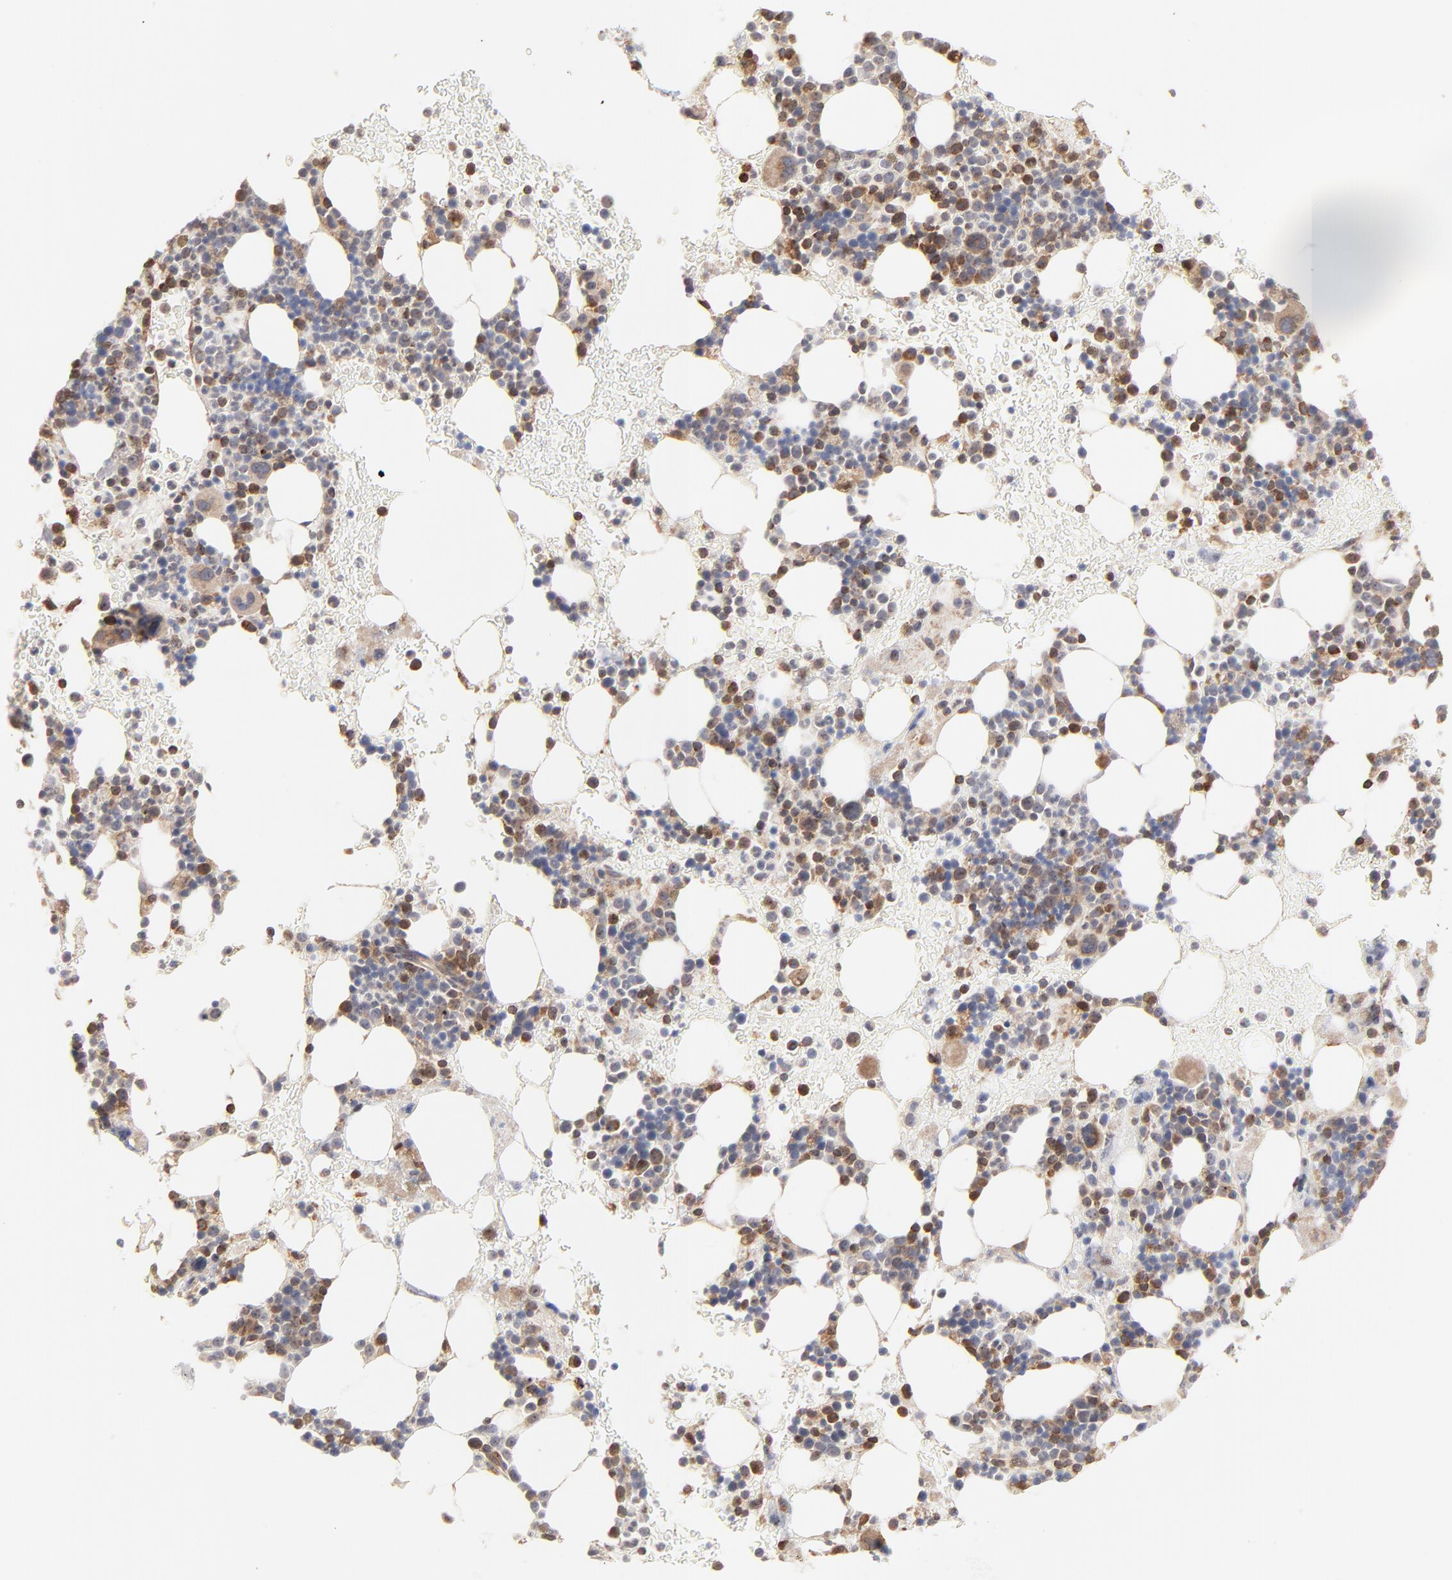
{"staining": {"intensity": "moderate", "quantity": "25%-75%", "location": "cytoplasmic/membranous"}, "tissue": "bone marrow", "cell_type": "Hematopoietic cells", "image_type": "normal", "snomed": [{"axis": "morphology", "description": "Normal tissue, NOS"}, {"axis": "topography", "description": "Bone marrow"}], "caption": "Hematopoietic cells show medium levels of moderate cytoplasmic/membranous positivity in about 25%-75% of cells in benign human bone marrow. The staining was performed using DAB (3,3'-diaminobenzidine), with brown indicating positive protein expression. Nuclei are stained blue with hematoxylin.", "gene": "RNF213", "patient": {"sex": "male", "age": 17}}